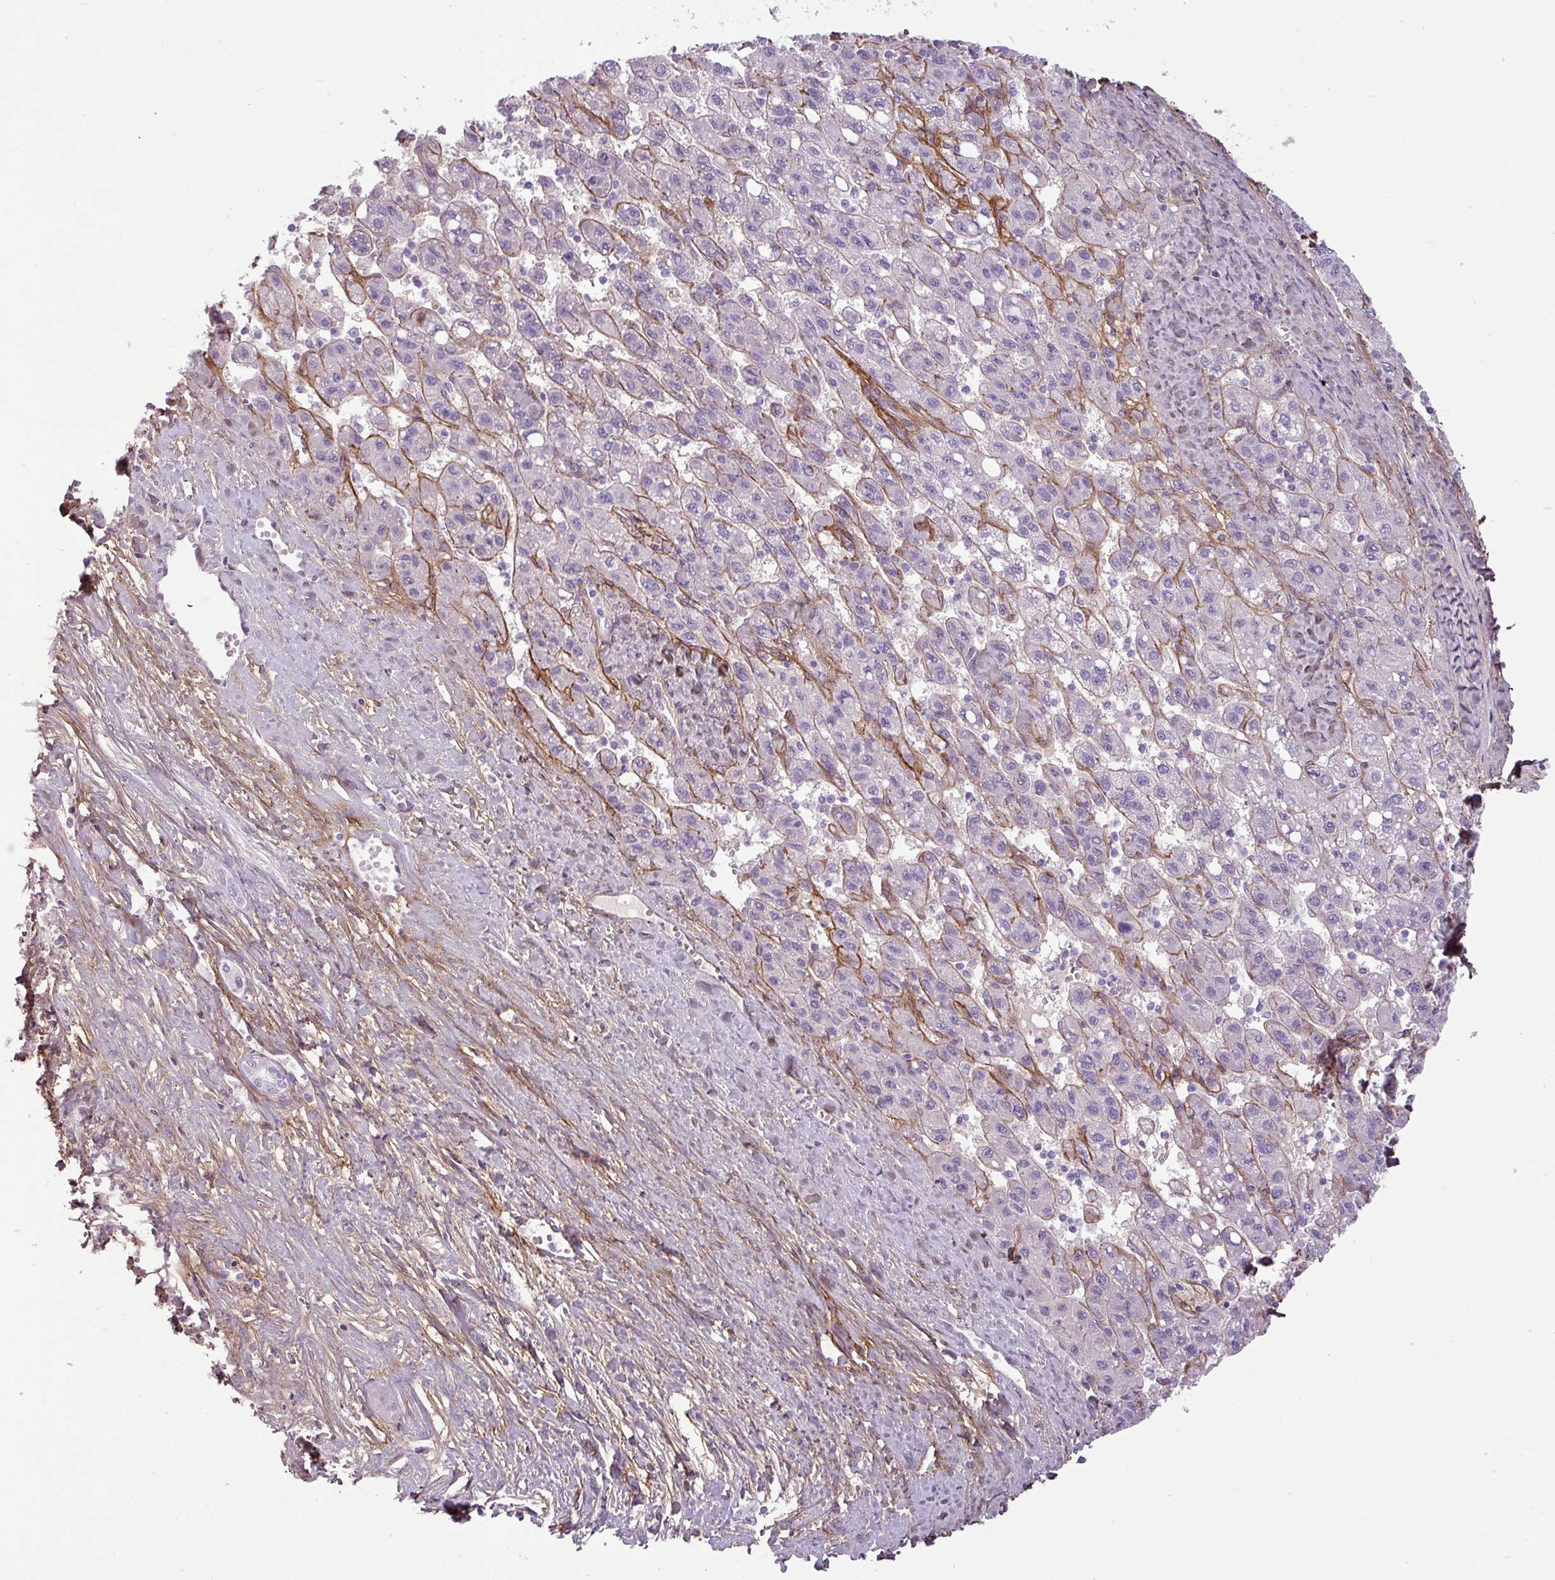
{"staining": {"intensity": "negative", "quantity": "none", "location": "none"}, "tissue": "liver cancer", "cell_type": "Tumor cells", "image_type": "cancer", "snomed": [{"axis": "morphology", "description": "Carcinoma, Hepatocellular, NOS"}, {"axis": "topography", "description": "Liver"}], "caption": "High power microscopy photomicrograph of an immunohistochemistry (IHC) image of hepatocellular carcinoma (liver), revealing no significant expression in tumor cells.", "gene": "PARD6G", "patient": {"sex": "female", "age": 82}}